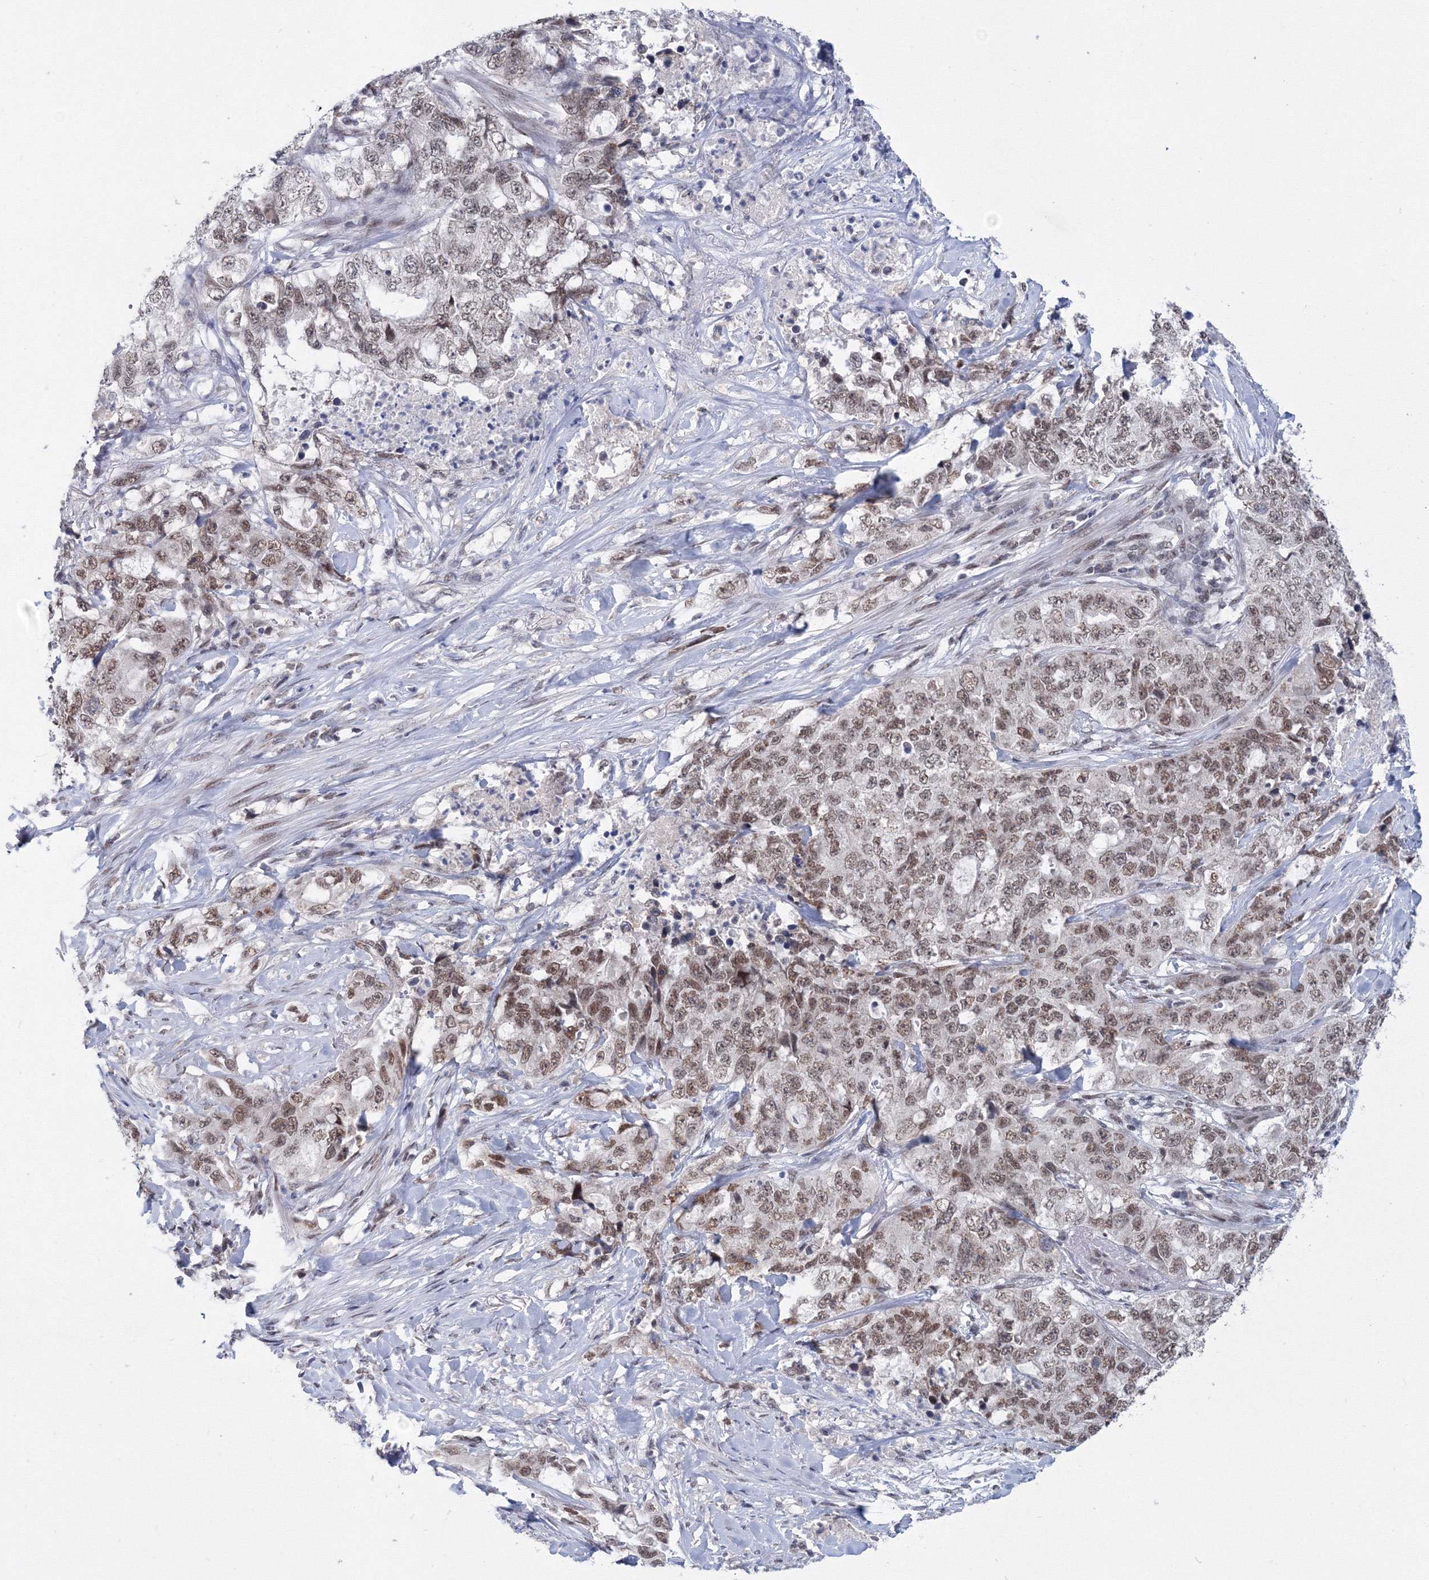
{"staining": {"intensity": "moderate", "quantity": "25%-75%", "location": "nuclear"}, "tissue": "lung cancer", "cell_type": "Tumor cells", "image_type": "cancer", "snomed": [{"axis": "morphology", "description": "Adenocarcinoma, NOS"}, {"axis": "topography", "description": "Lung"}], "caption": "A micrograph of adenocarcinoma (lung) stained for a protein demonstrates moderate nuclear brown staining in tumor cells.", "gene": "SF3B6", "patient": {"sex": "female", "age": 51}}